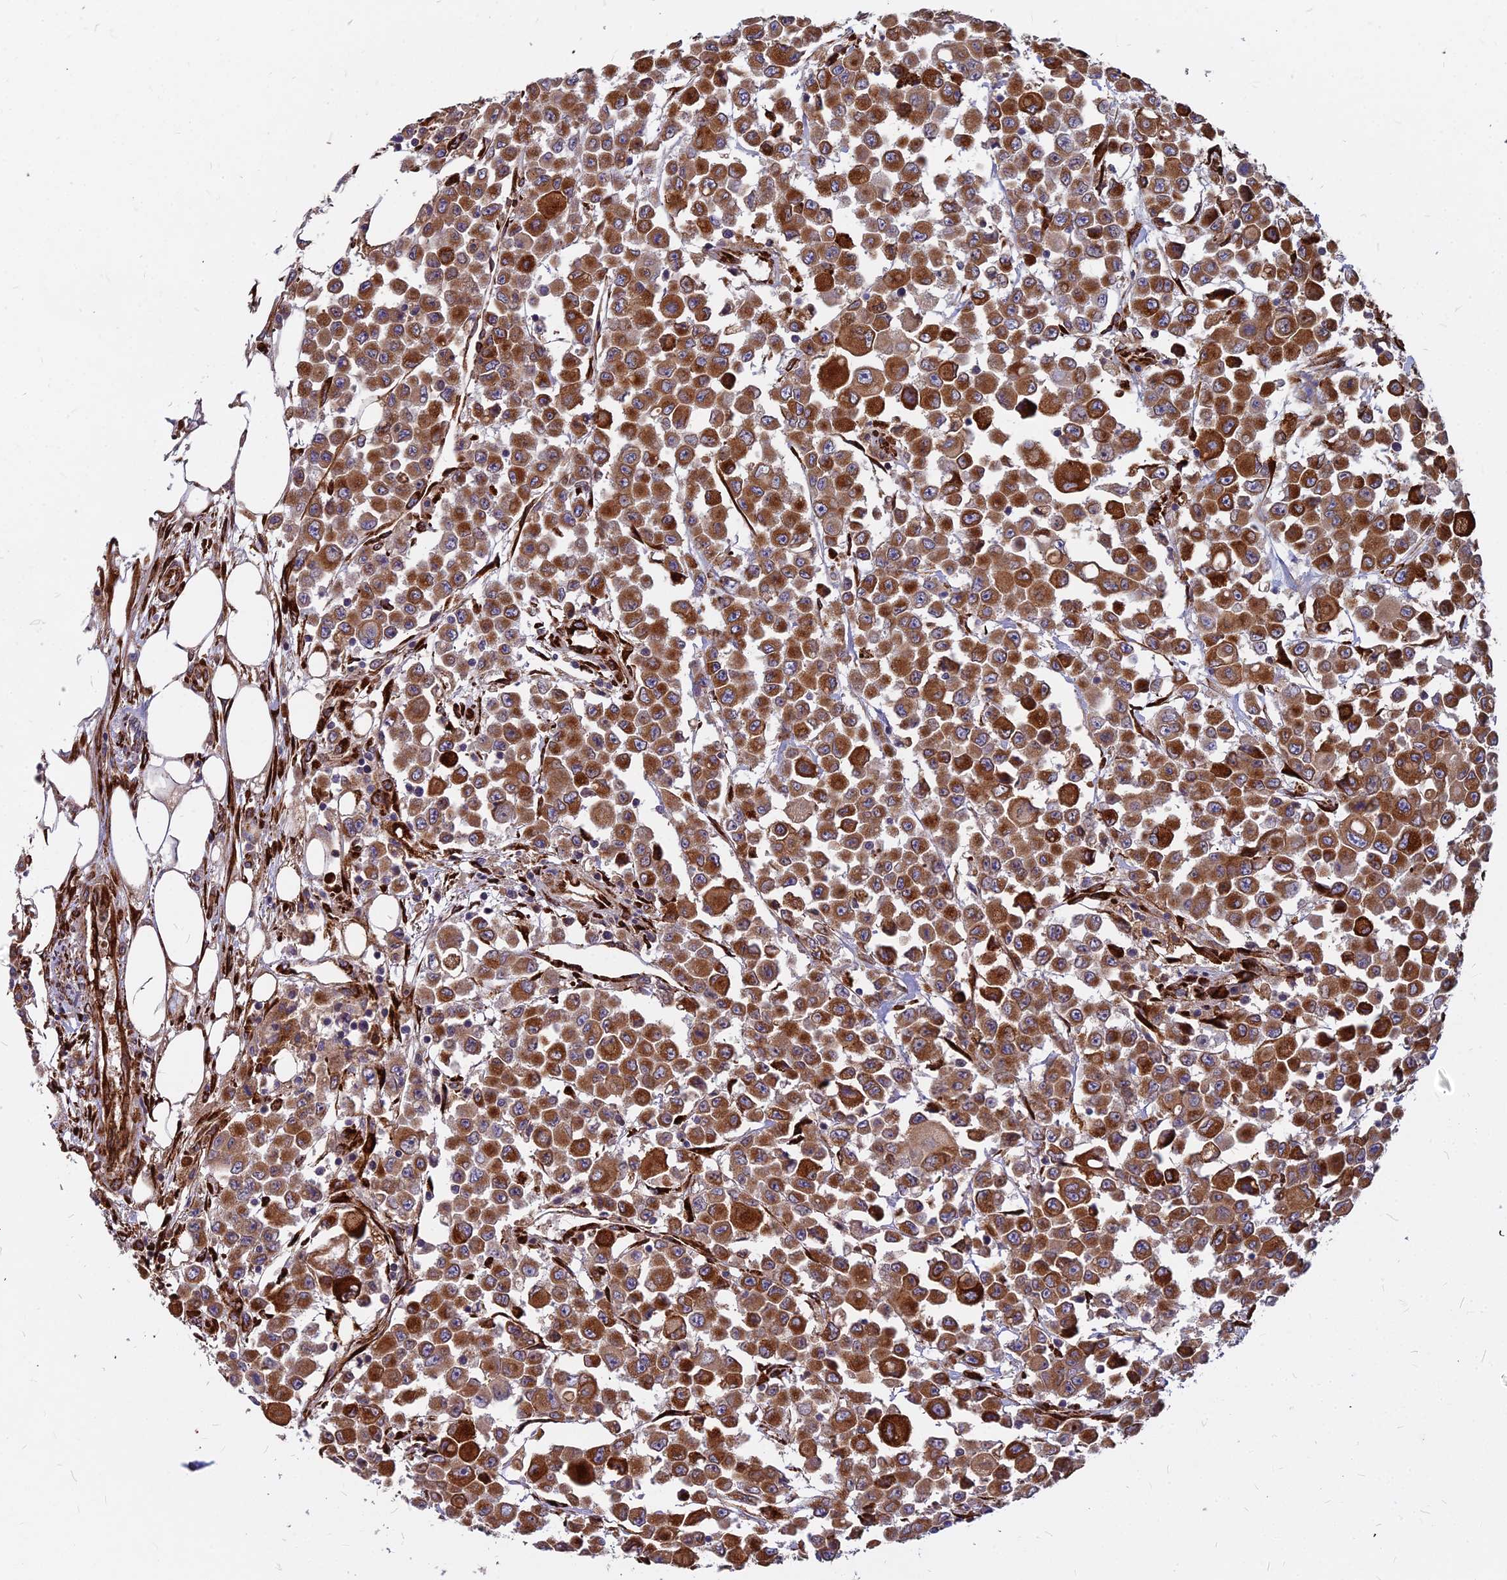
{"staining": {"intensity": "strong", "quantity": ">75%", "location": "cytoplasmic/membranous"}, "tissue": "colorectal cancer", "cell_type": "Tumor cells", "image_type": "cancer", "snomed": [{"axis": "morphology", "description": "Adenocarcinoma, NOS"}, {"axis": "topography", "description": "Colon"}], "caption": "Protein analysis of colorectal adenocarcinoma tissue demonstrates strong cytoplasmic/membranous staining in about >75% of tumor cells. (Stains: DAB (3,3'-diaminobenzidine) in brown, nuclei in blue, Microscopy: brightfield microscopy at high magnification).", "gene": "NDUFAF7", "patient": {"sex": "male", "age": 51}}